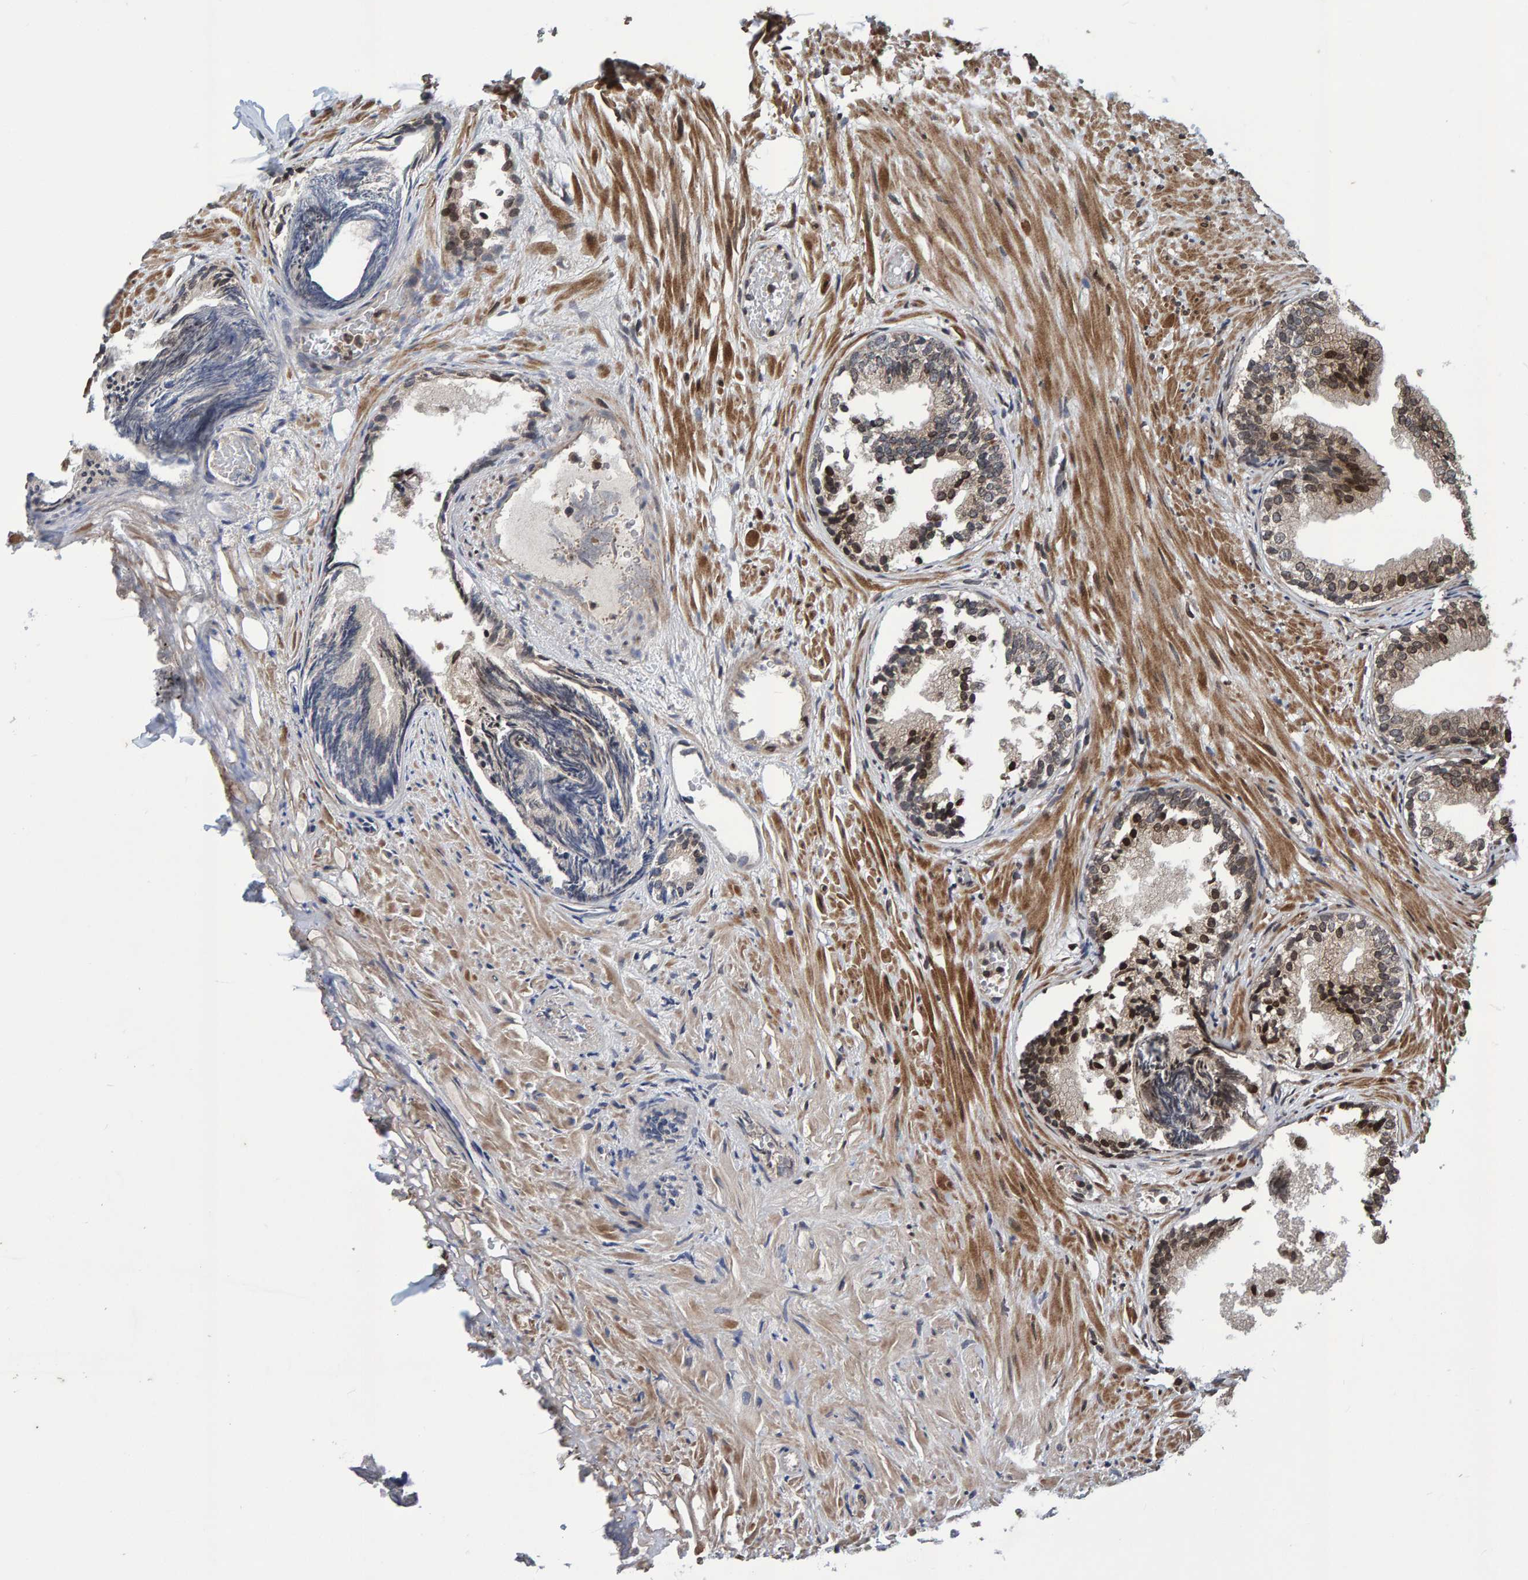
{"staining": {"intensity": "moderate", "quantity": ">75%", "location": "cytoplasmic/membranous,nuclear"}, "tissue": "prostate", "cell_type": "Glandular cells", "image_type": "normal", "snomed": [{"axis": "morphology", "description": "Normal tissue, NOS"}, {"axis": "topography", "description": "Prostate"}], "caption": "The histopathology image shows a brown stain indicating the presence of a protein in the cytoplasmic/membranous,nuclear of glandular cells in prostate. (DAB (3,3'-diaminobenzidine) IHC with brightfield microscopy, high magnification).", "gene": "GAB2", "patient": {"sex": "male", "age": 76}}